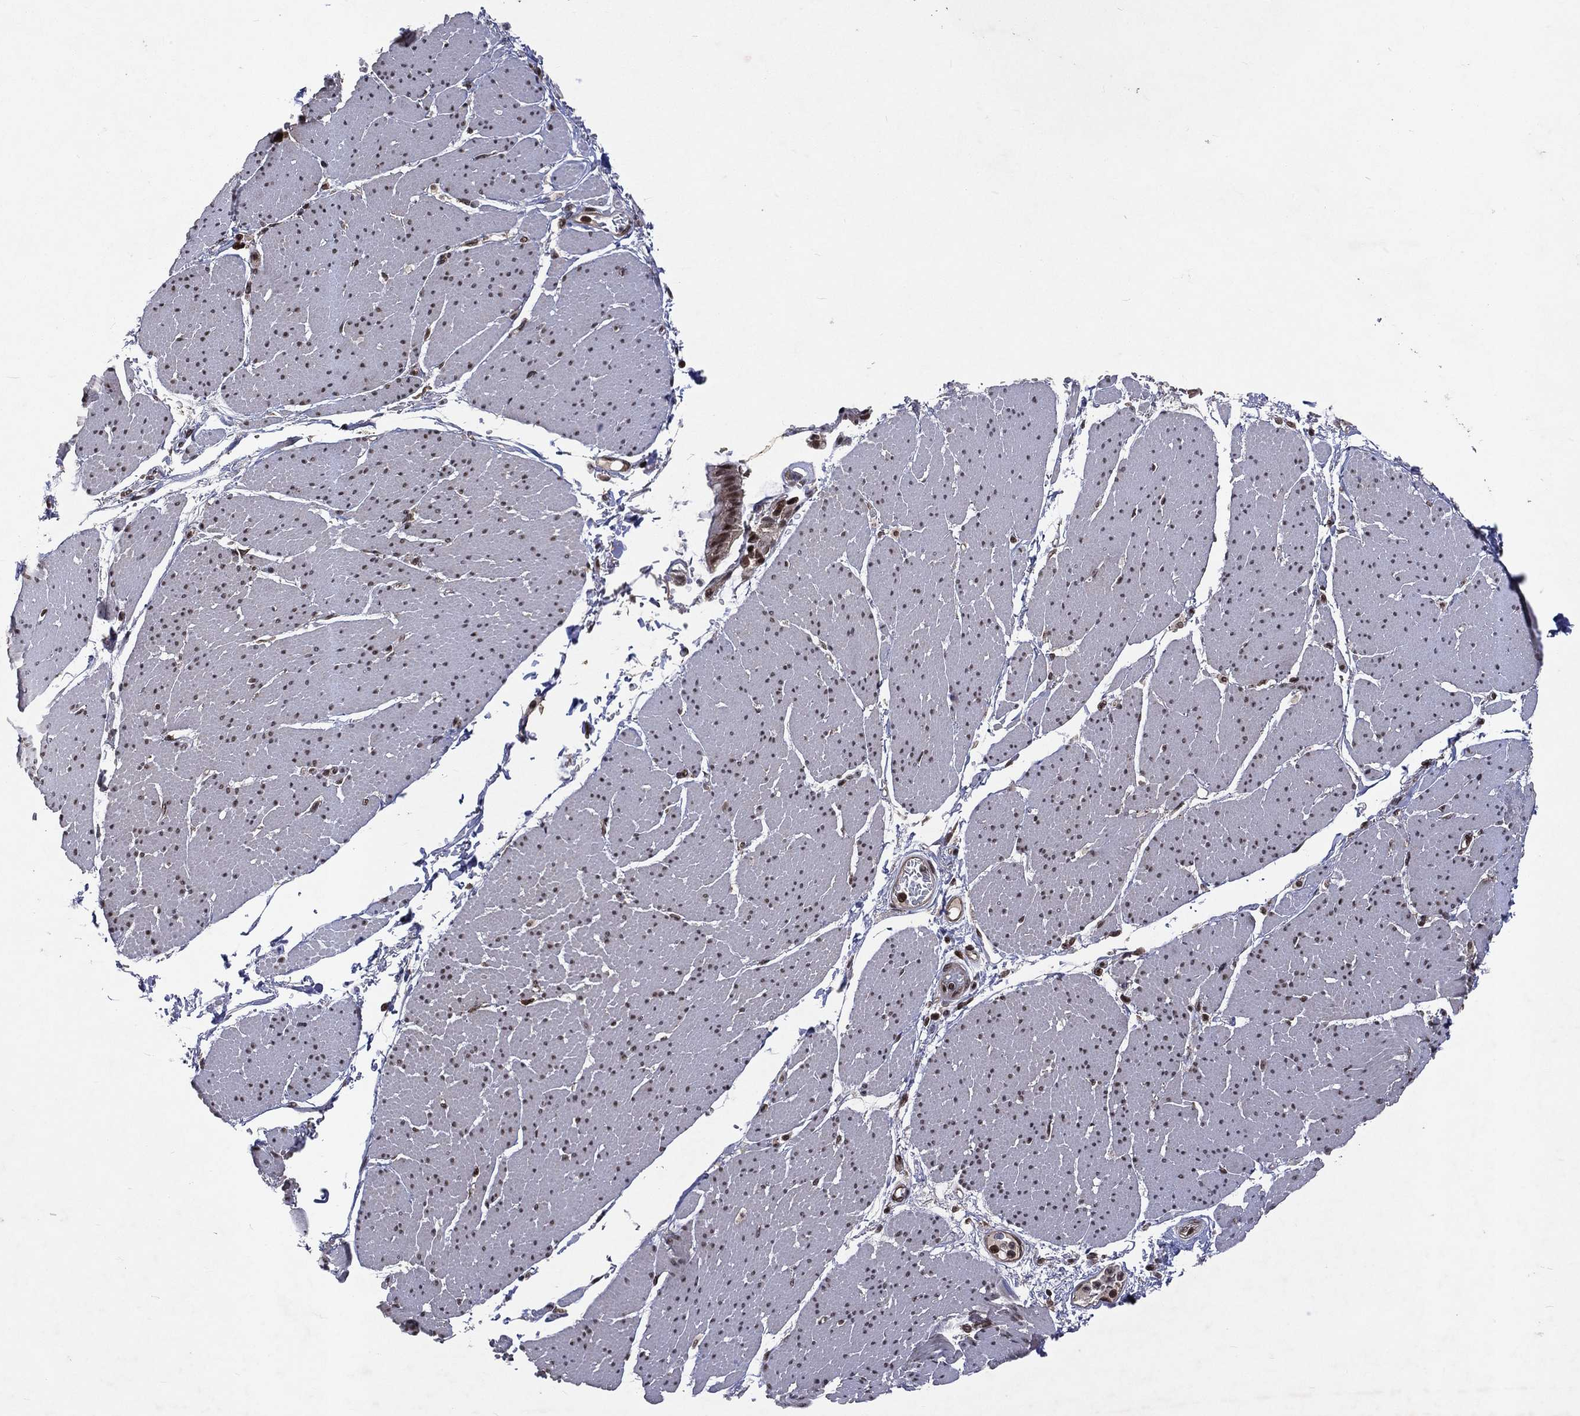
{"staining": {"intensity": "moderate", "quantity": ">75%", "location": "nuclear"}, "tissue": "smooth muscle", "cell_type": "Smooth muscle cells", "image_type": "normal", "snomed": [{"axis": "morphology", "description": "Normal tissue, NOS"}, {"axis": "topography", "description": "Smooth muscle"}, {"axis": "topography", "description": "Anal"}], "caption": "Normal smooth muscle was stained to show a protein in brown. There is medium levels of moderate nuclear staining in about >75% of smooth muscle cells.", "gene": "DMAP1", "patient": {"sex": "male", "age": 83}}